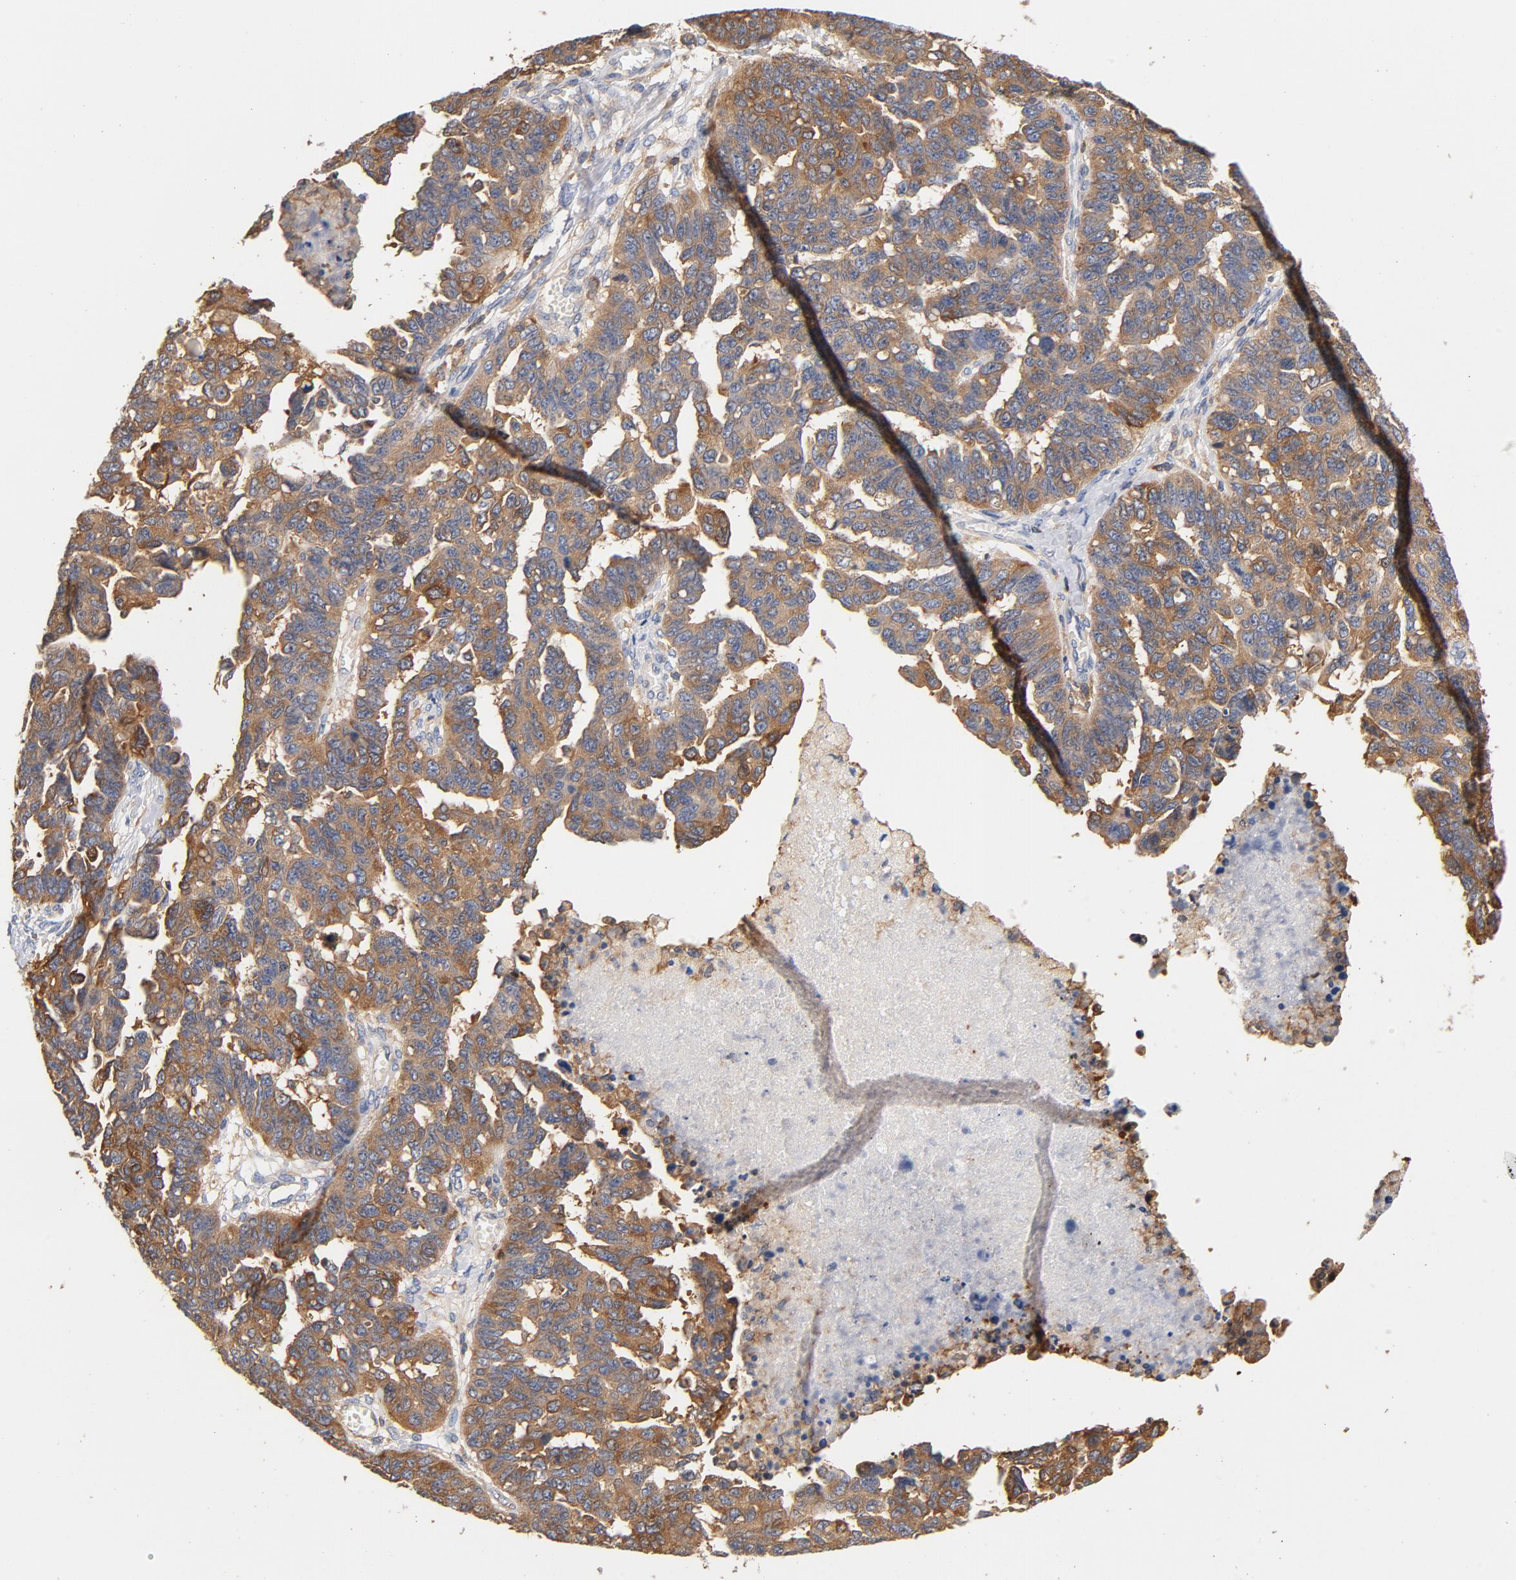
{"staining": {"intensity": "moderate", "quantity": ">75%", "location": "cytoplasmic/membranous"}, "tissue": "ovarian cancer", "cell_type": "Tumor cells", "image_type": "cancer", "snomed": [{"axis": "morphology", "description": "Cystadenocarcinoma, serous, NOS"}, {"axis": "topography", "description": "Ovary"}], "caption": "DAB immunohistochemical staining of ovarian cancer (serous cystadenocarcinoma) reveals moderate cytoplasmic/membranous protein positivity in about >75% of tumor cells. (Brightfield microscopy of DAB IHC at high magnification).", "gene": "EZR", "patient": {"sex": "female", "age": 69}}